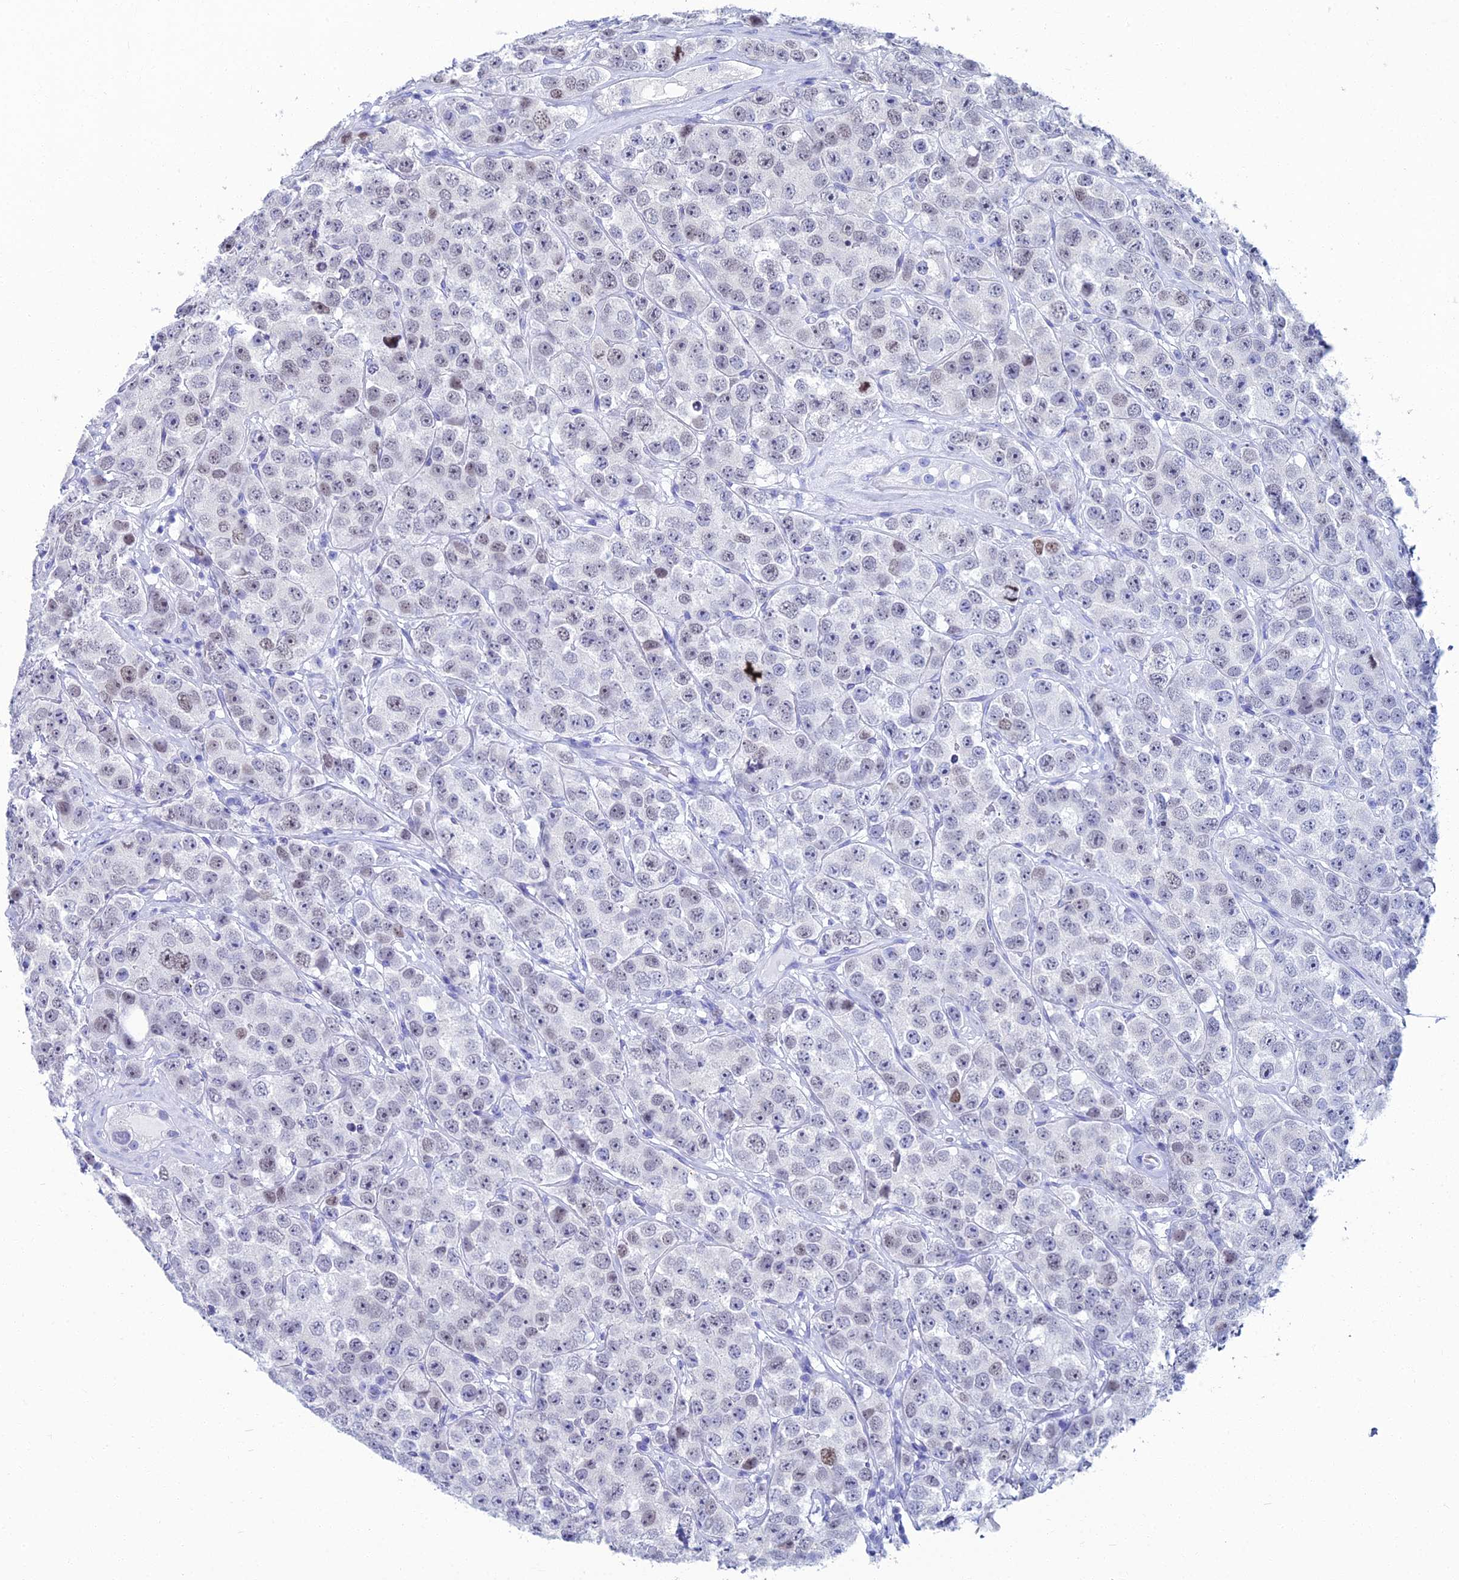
{"staining": {"intensity": "negative", "quantity": "none", "location": "none"}, "tissue": "testis cancer", "cell_type": "Tumor cells", "image_type": "cancer", "snomed": [{"axis": "morphology", "description": "Seminoma, NOS"}, {"axis": "topography", "description": "Testis"}], "caption": "A histopathology image of human testis seminoma is negative for staining in tumor cells. (Immunohistochemistry, brightfield microscopy, high magnification).", "gene": "TAF9B", "patient": {"sex": "male", "age": 28}}